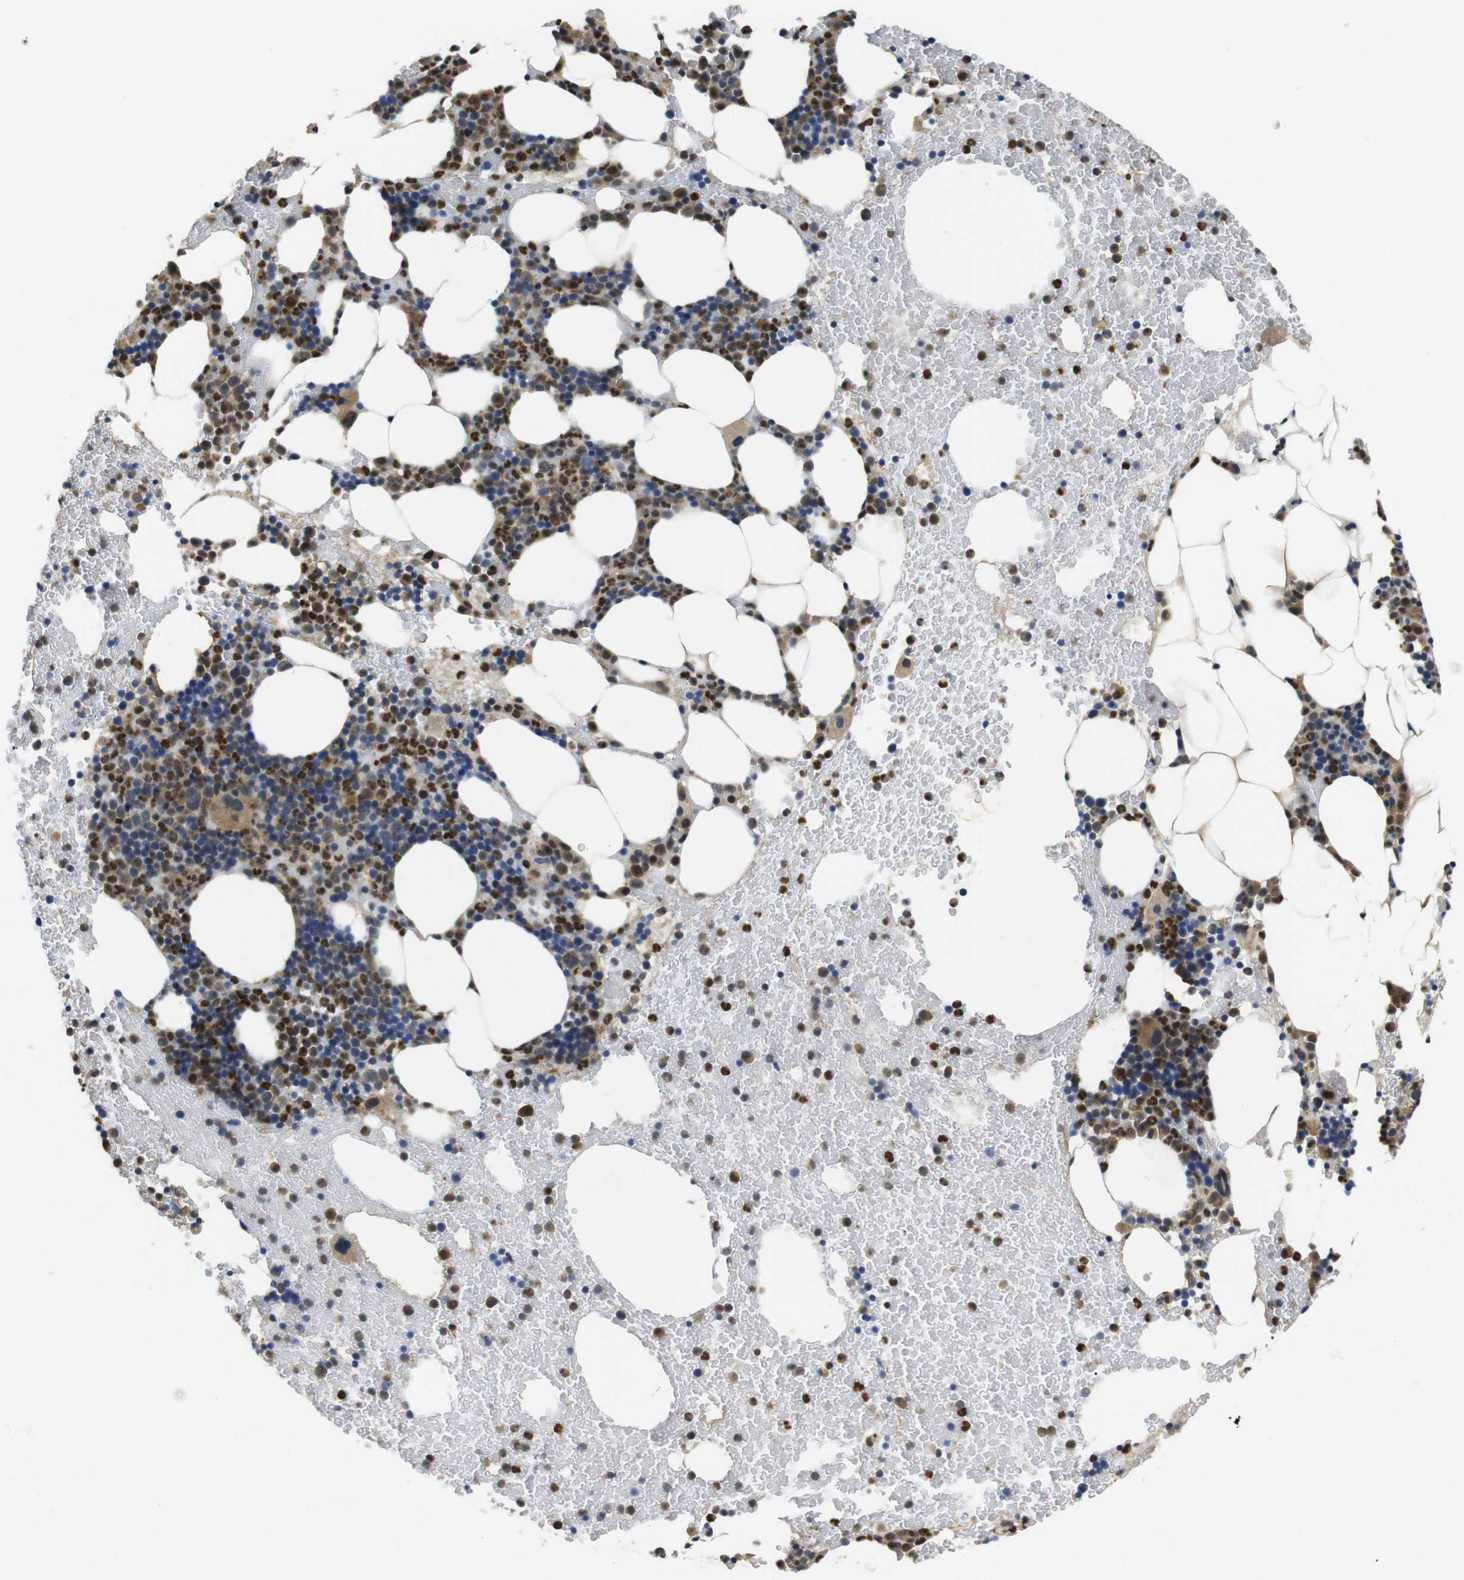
{"staining": {"intensity": "moderate", "quantity": "25%-75%", "location": "cytoplasmic/membranous,nuclear"}, "tissue": "bone marrow", "cell_type": "Hematopoietic cells", "image_type": "normal", "snomed": [{"axis": "morphology", "description": "Normal tissue, NOS"}, {"axis": "morphology", "description": "Inflammation, NOS"}, {"axis": "topography", "description": "Bone marrow"}], "caption": "A medium amount of moderate cytoplasmic/membranous,nuclear staining is seen in approximately 25%-75% of hematopoietic cells in normal bone marrow. (DAB IHC, brown staining for protein, blue staining for nuclei).", "gene": "FNTA", "patient": {"sex": "female", "age": 70}}